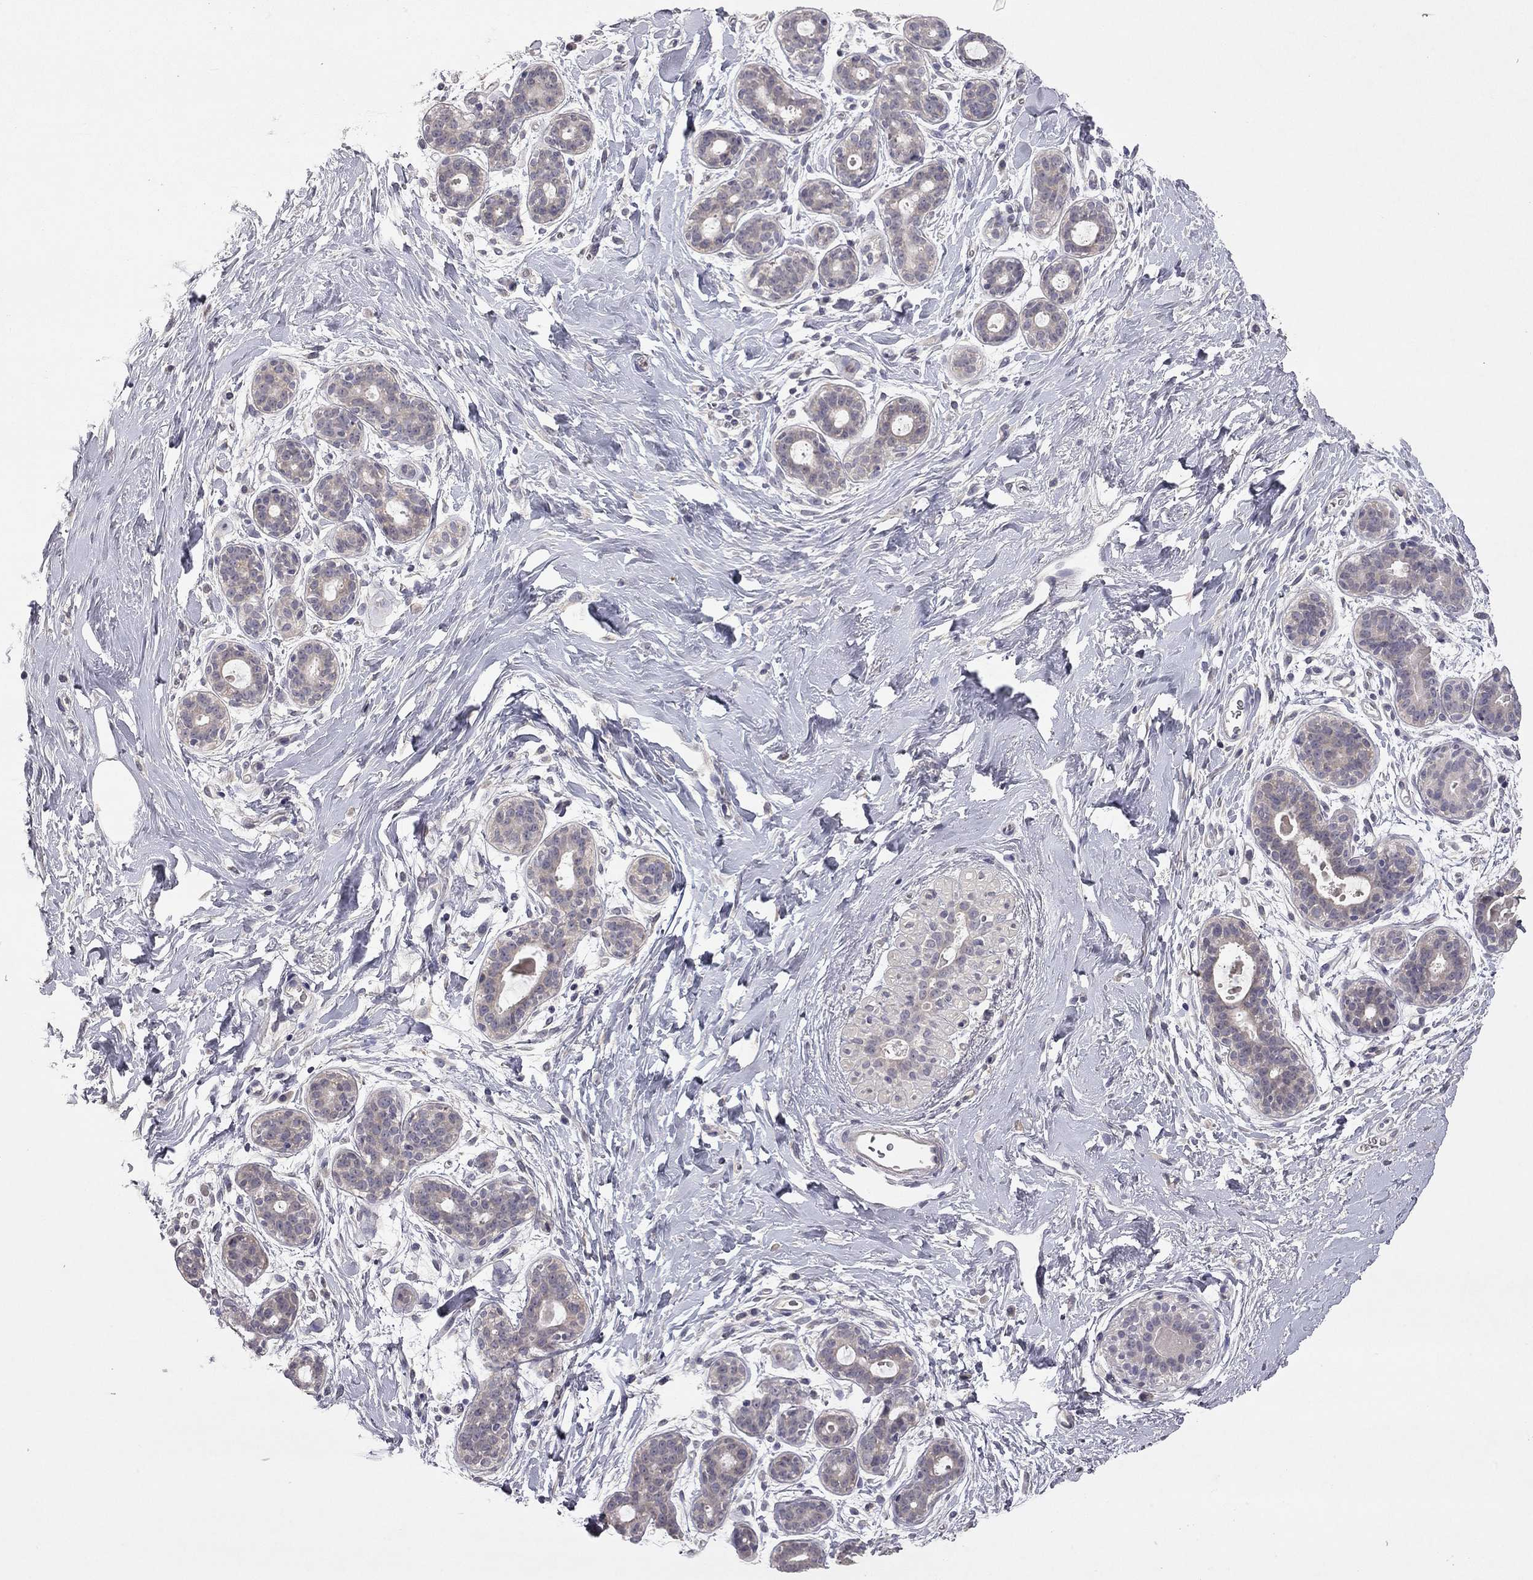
{"staining": {"intensity": "negative", "quantity": "none", "location": "none"}, "tissue": "breast", "cell_type": "Adipocytes", "image_type": "normal", "snomed": [{"axis": "morphology", "description": "Normal tissue, NOS"}, {"axis": "topography", "description": "Breast"}], "caption": "High power microscopy histopathology image of an immunohistochemistry (IHC) histopathology image of normal breast, revealing no significant positivity in adipocytes.", "gene": "SYT12", "patient": {"sex": "female", "age": 43}}